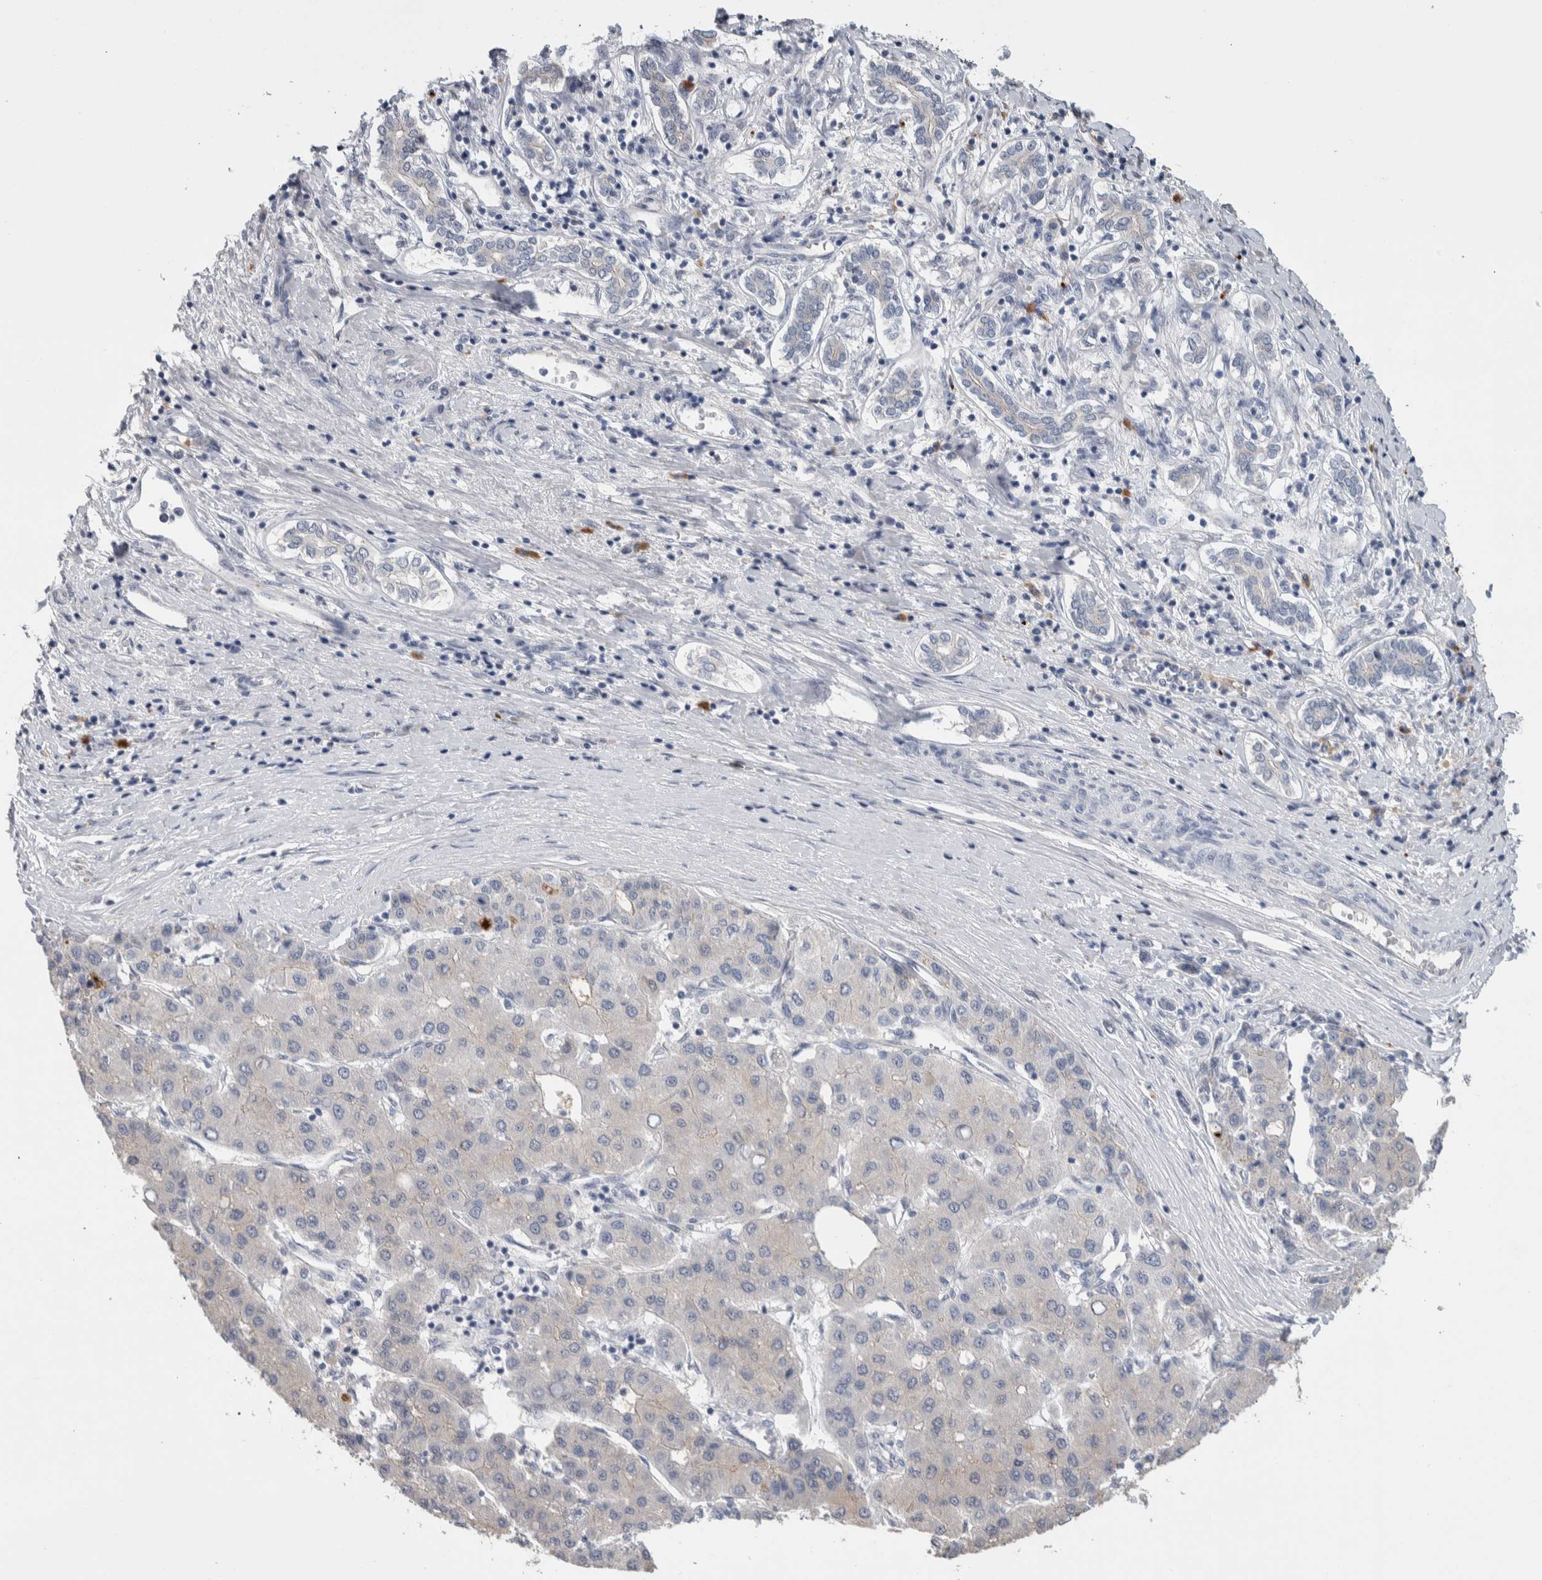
{"staining": {"intensity": "negative", "quantity": "none", "location": "none"}, "tissue": "liver cancer", "cell_type": "Tumor cells", "image_type": "cancer", "snomed": [{"axis": "morphology", "description": "Carcinoma, Hepatocellular, NOS"}, {"axis": "topography", "description": "Liver"}], "caption": "This is a micrograph of immunohistochemistry staining of liver hepatocellular carcinoma, which shows no positivity in tumor cells.", "gene": "TMEM102", "patient": {"sex": "male", "age": 65}}